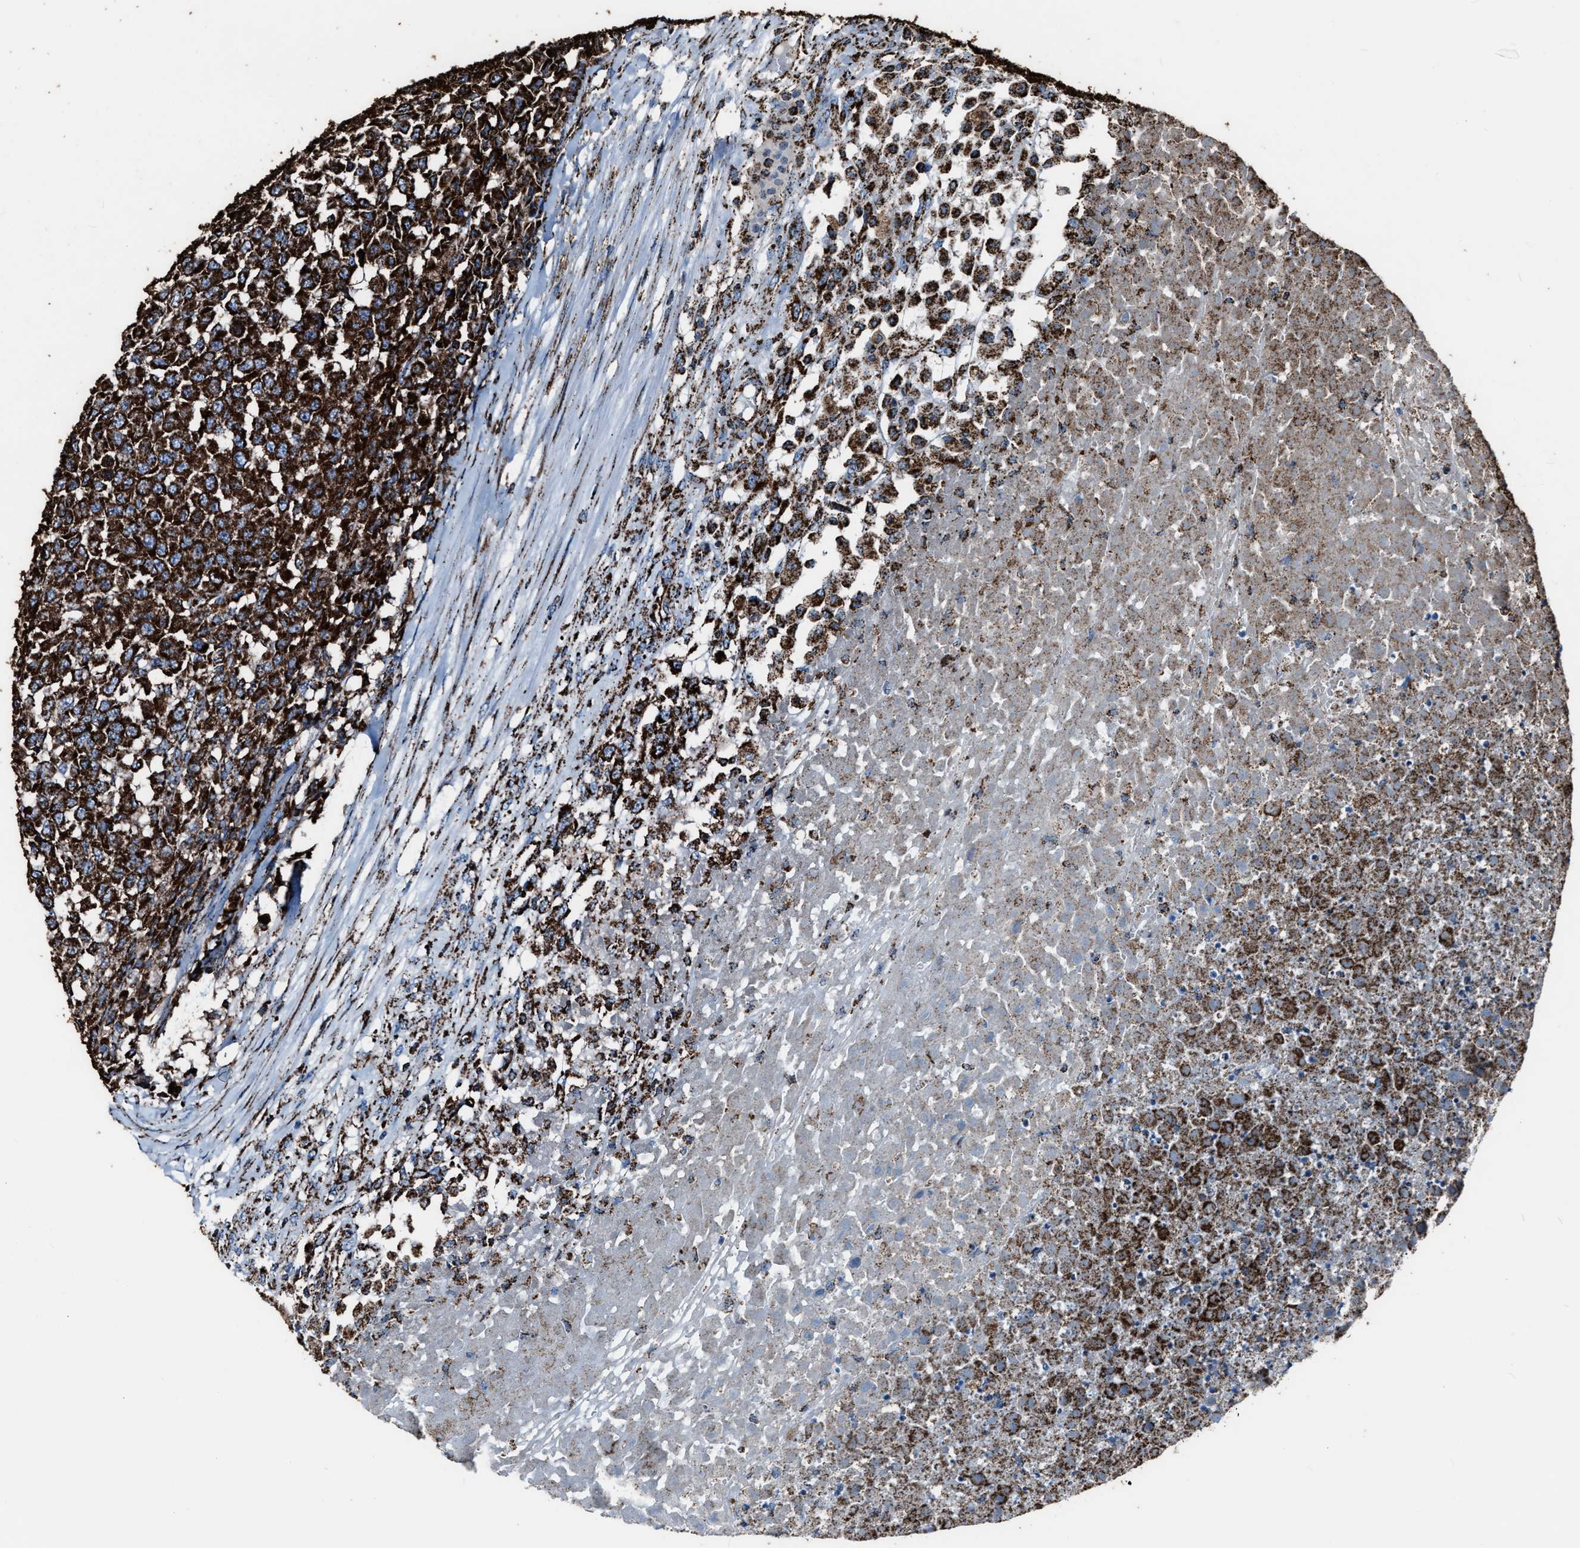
{"staining": {"intensity": "strong", "quantity": ">75%", "location": "cytoplasmic/membranous"}, "tissue": "testis cancer", "cell_type": "Tumor cells", "image_type": "cancer", "snomed": [{"axis": "morphology", "description": "Seminoma, NOS"}, {"axis": "topography", "description": "Testis"}], "caption": "About >75% of tumor cells in human seminoma (testis) display strong cytoplasmic/membranous protein expression as visualized by brown immunohistochemical staining.", "gene": "MDH2", "patient": {"sex": "male", "age": 59}}